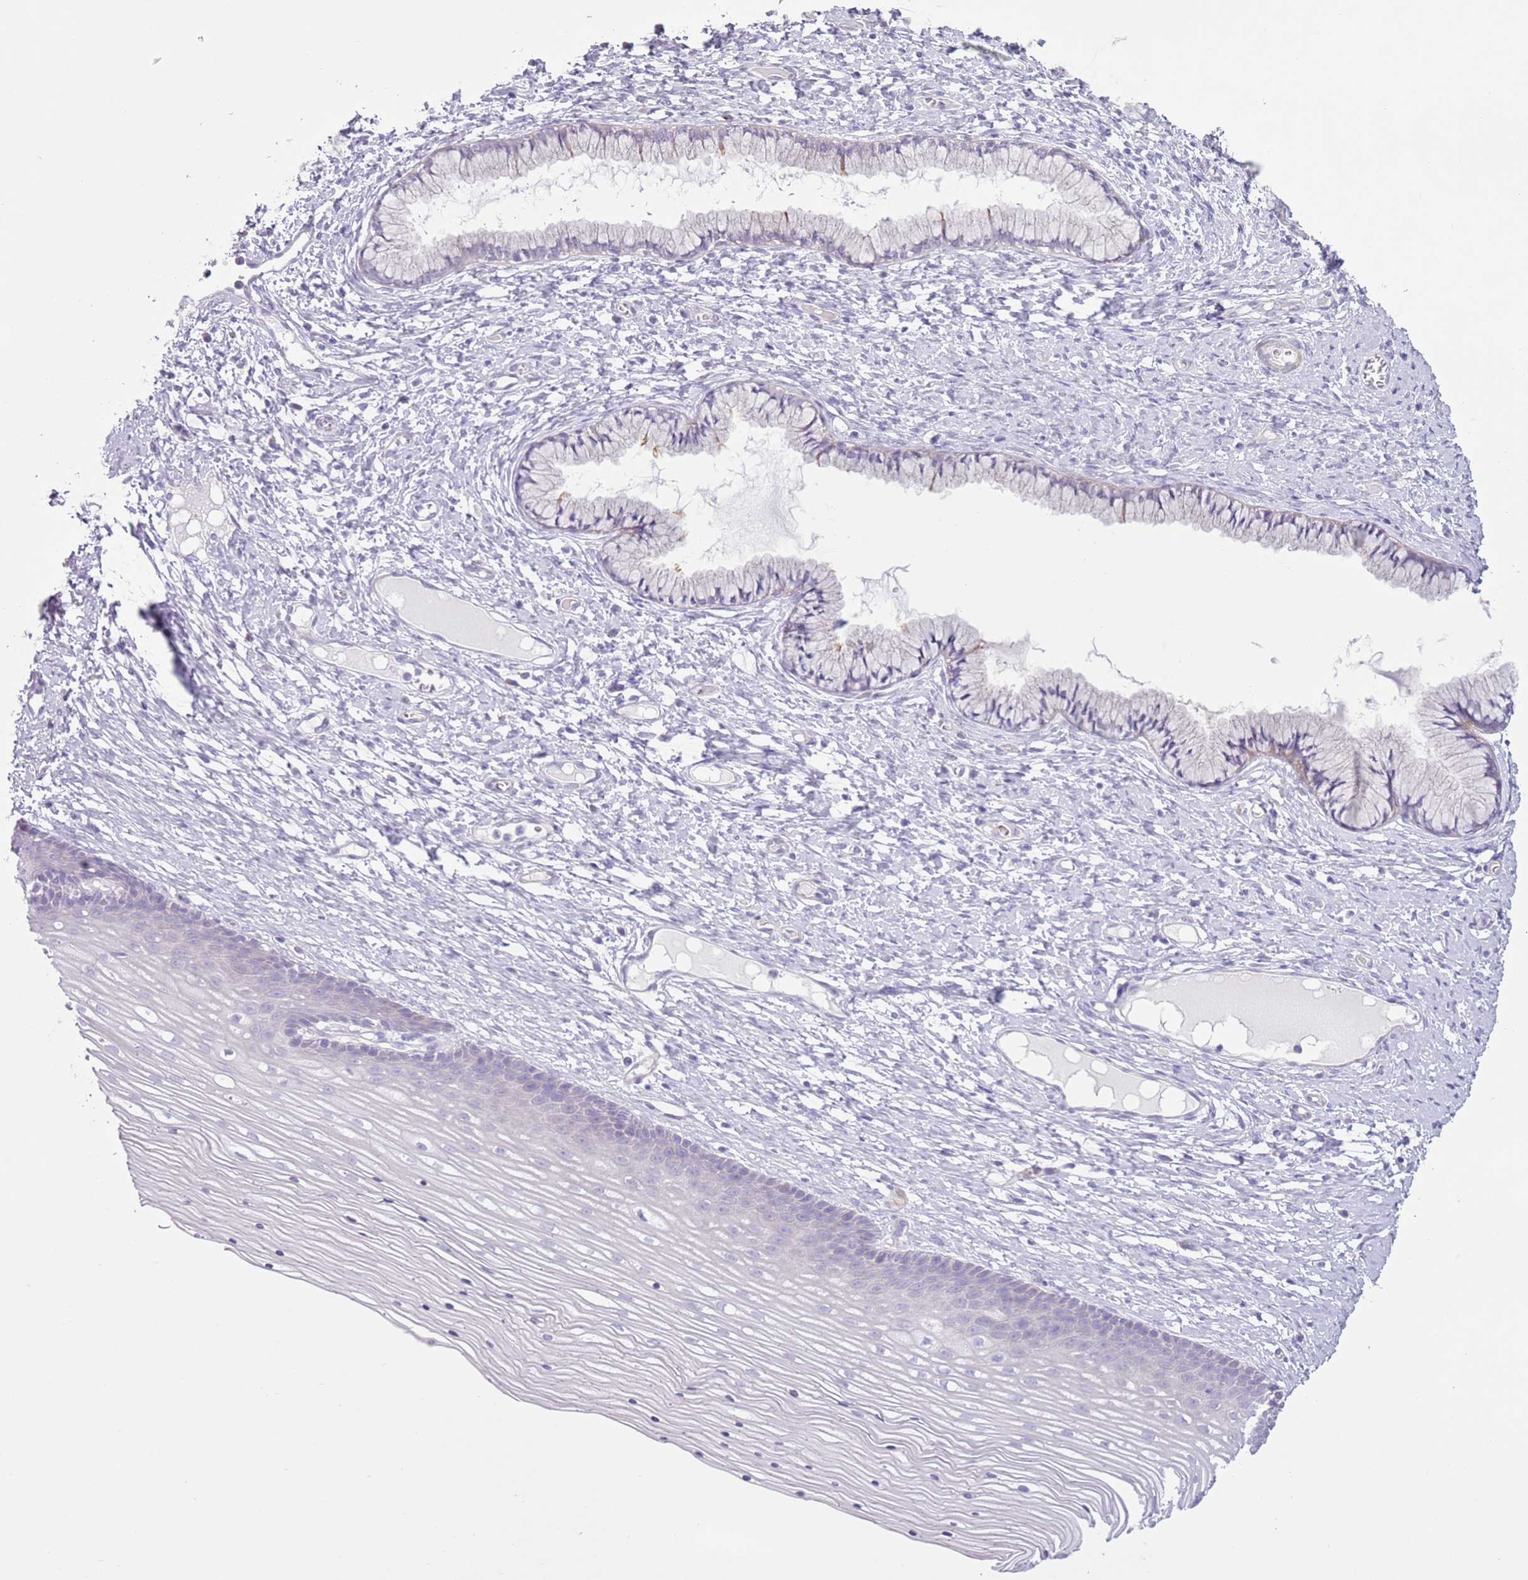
{"staining": {"intensity": "negative", "quantity": "none", "location": "none"}, "tissue": "cervix", "cell_type": "Glandular cells", "image_type": "normal", "snomed": [{"axis": "morphology", "description": "Normal tissue, NOS"}, {"axis": "topography", "description": "Cervix"}], "caption": "Immunohistochemistry (IHC) histopathology image of benign cervix: cervix stained with DAB shows no significant protein positivity in glandular cells. The staining is performed using DAB brown chromogen with nuclei counter-stained in using hematoxylin.", "gene": "ZNF239", "patient": {"sex": "female", "age": 42}}